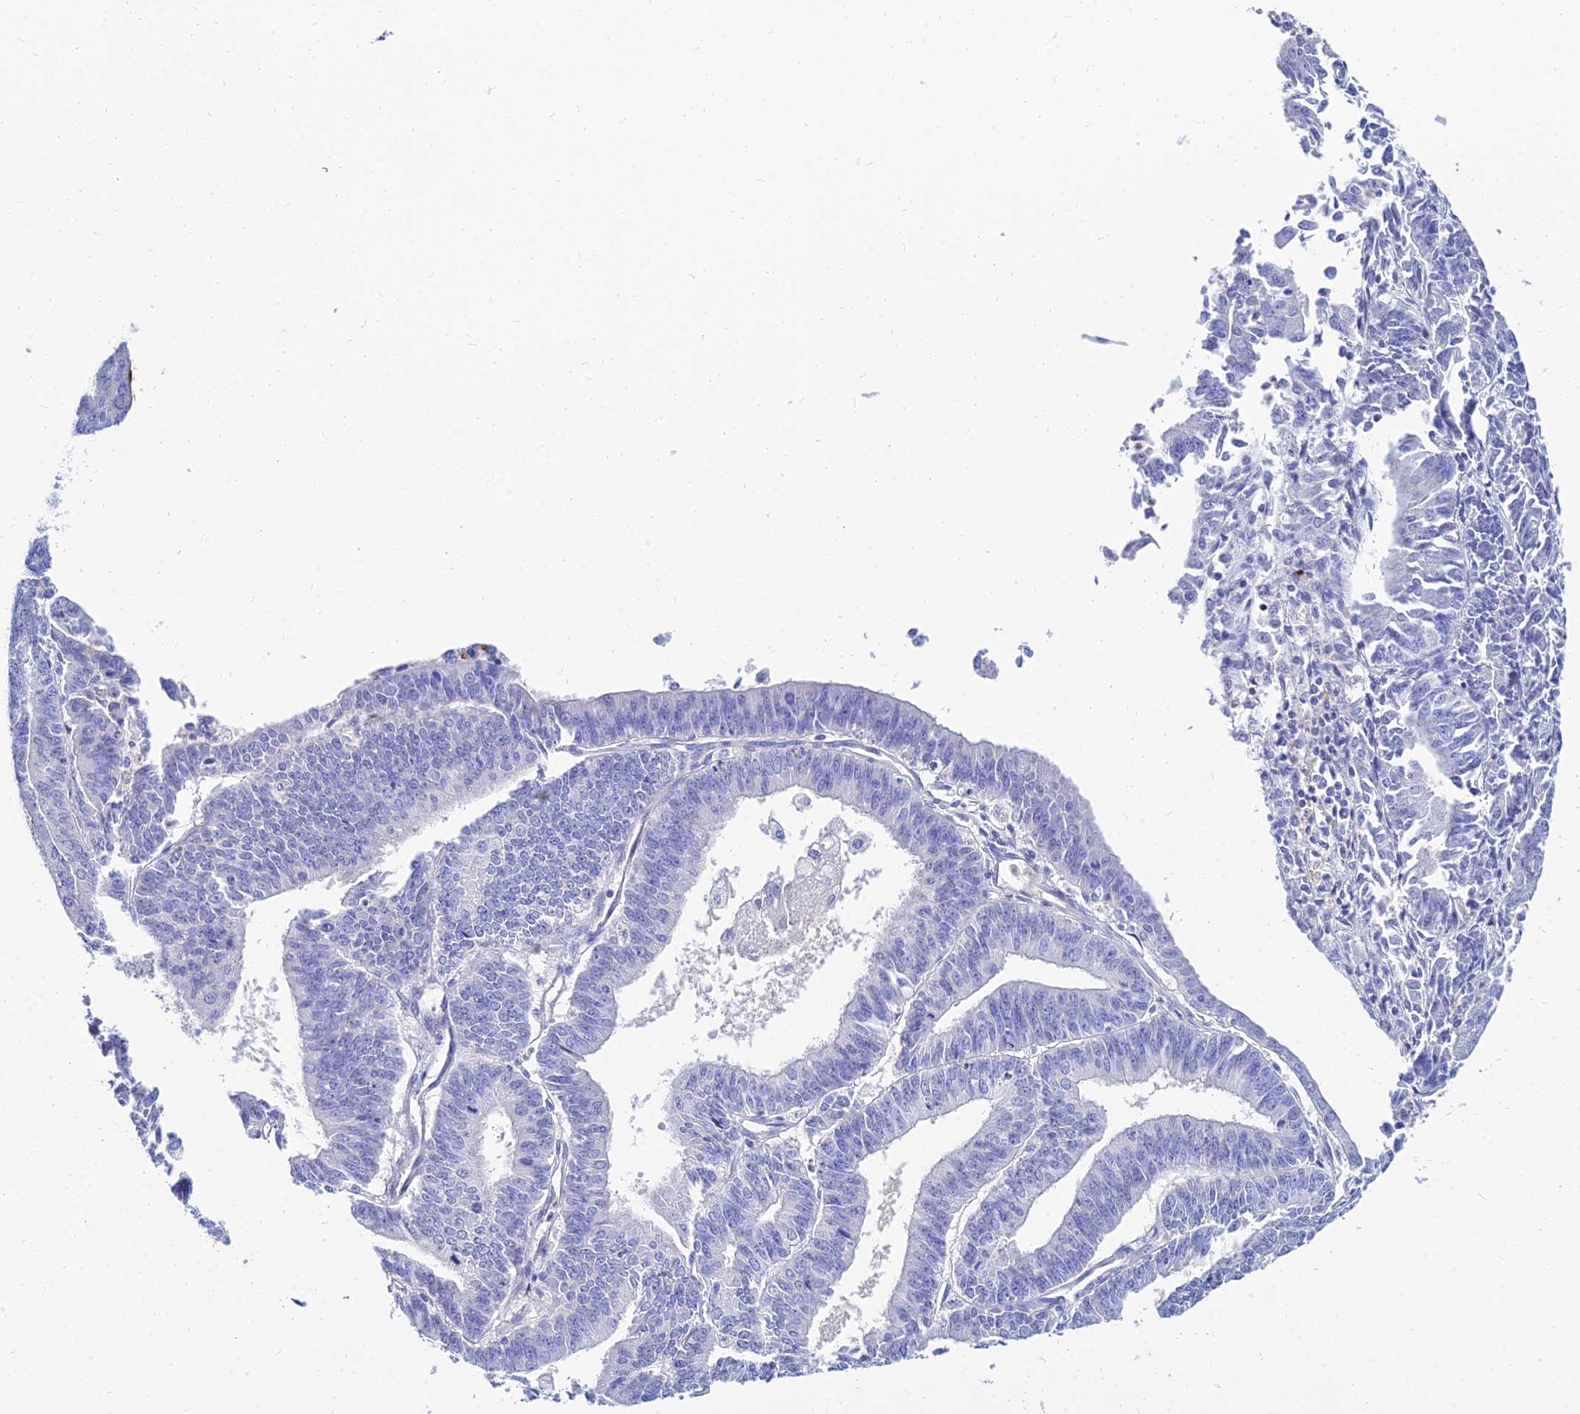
{"staining": {"intensity": "negative", "quantity": "none", "location": "none"}, "tissue": "endometrial cancer", "cell_type": "Tumor cells", "image_type": "cancer", "snomed": [{"axis": "morphology", "description": "Adenocarcinoma, NOS"}, {"axis": "topography", "description": "Endometrium"}], "caption": "Immunohistochemical staining of human endometrial adenocarcinoma reveals no significant staining in tumor cells.", "gene": "ZNF552", "patient": {"sex": "female", "age": 73}}